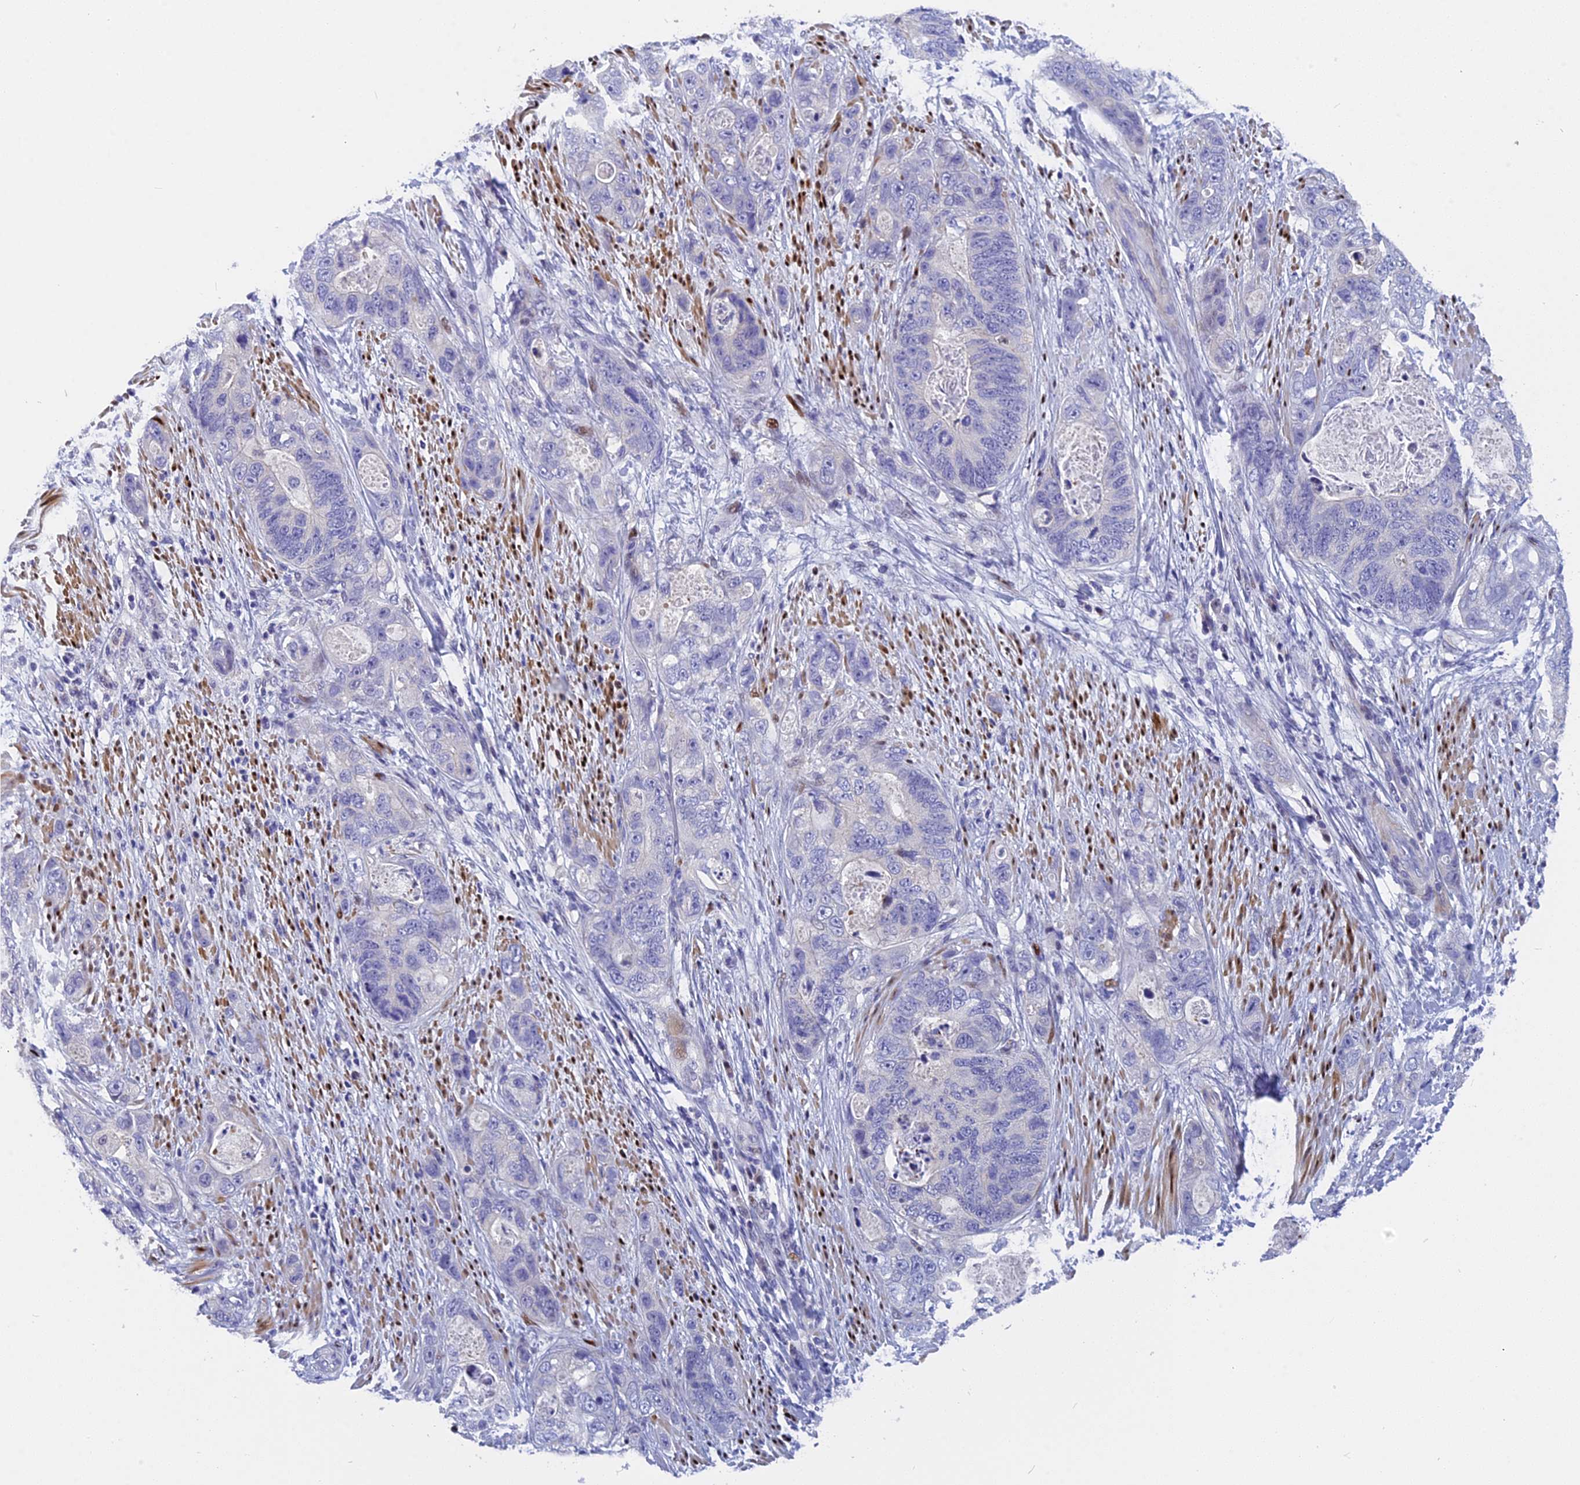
{"staining": {"intensity": "negative", "quantity": "none", "location": "none"}, "tissue": "stomach cancer", "cell_type": "Tumor cells", "image_type": "cancer", "snomed": [{"axis": "morphology", "description": "Adenocarcinoma, NOS"}, {"axis": "topography", "description": "Stomach"}], "caption": "High magnification brightfield microscopy of stomach cancer stained with DAB (brown) and counterstained with hematoxylin (blue): tumor cells show no significant staining.", "gene": "NKPD1", "patient": {"sex": "female", "age": 89}}